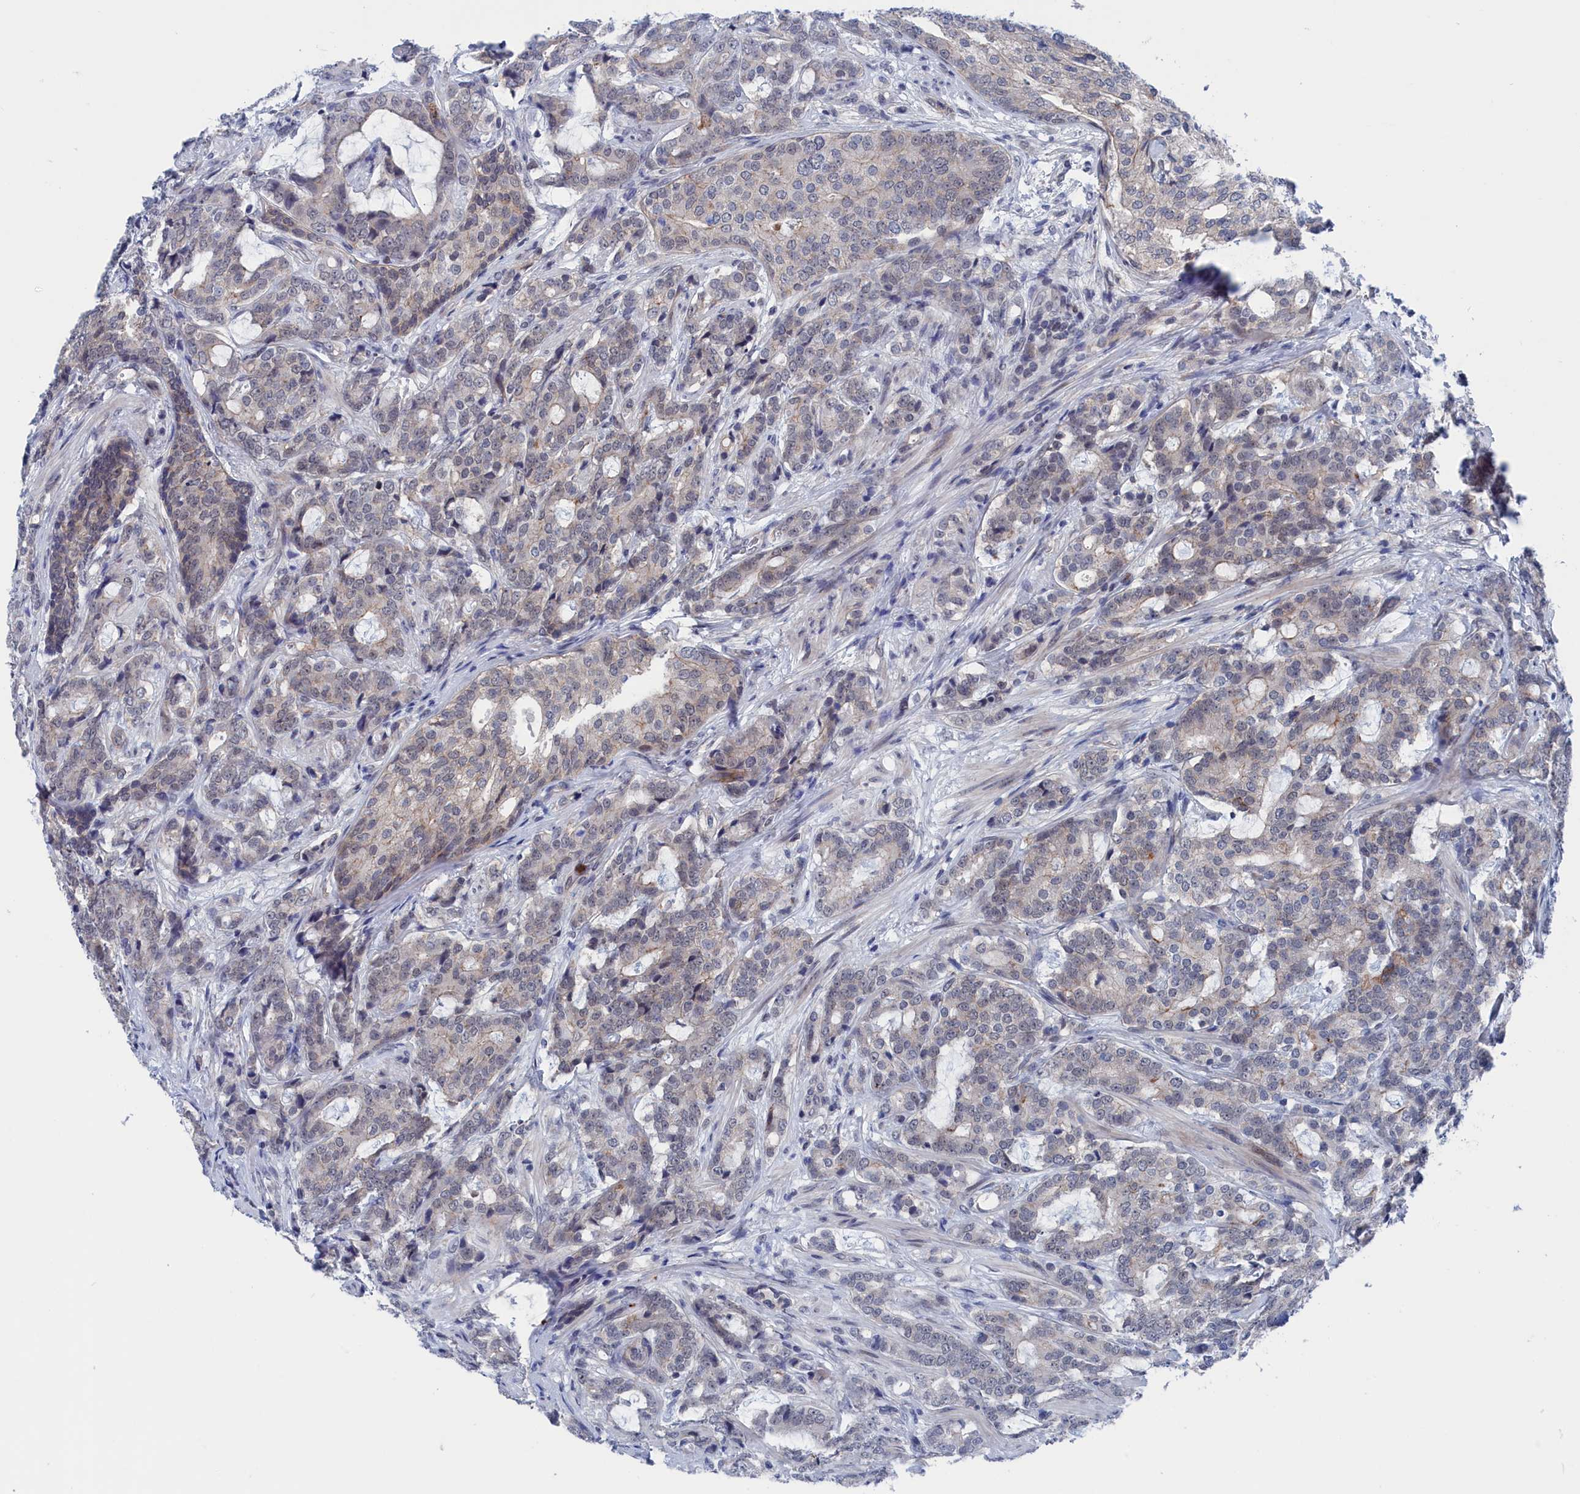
{"staining": {"intensity": "negative", "quantity": "none", "location": "none"}, "tissue": "prostate cancer", "cell_type": "Tumor cells", "image_type": "cancer", "snomed": [{"axis": "morphology", "description": "Adenocarcinoma, High grade"}, {"axis": "topography", "description": "Prostate"}], "caption": "Prostate high-grade adenocarcinoma was stained to show a protein in brown. There is no significant positivity in tumor cells.", "gene": "MARCHF3", "patient": {"sex": "male", "age": 67}}